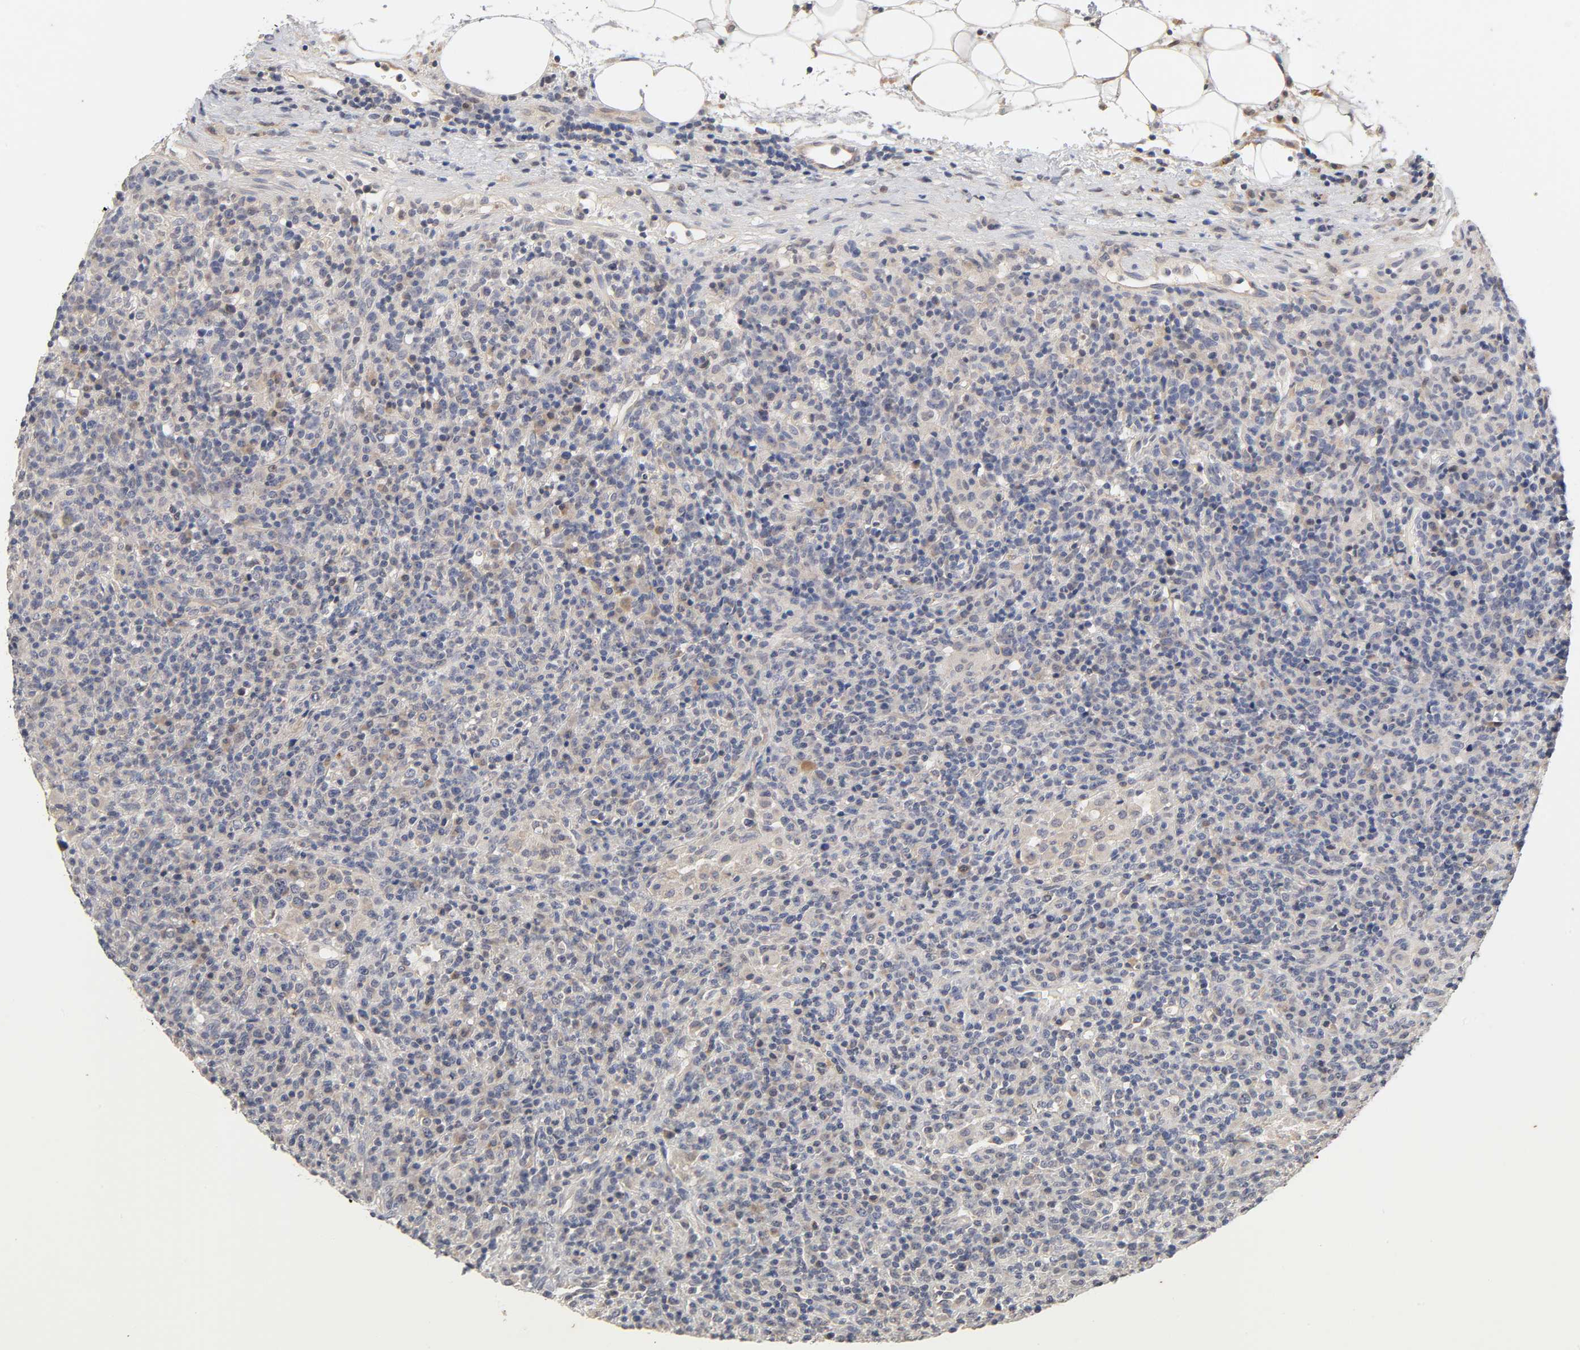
{"staining": {"intensity": "weak", "quantity": "25%-75%", "location": "cytoplasmic/membranous"}, "tissue": "lymphoma", "cell_type": "Tumor cells", "image_type": "cancer", "snomed": [{"axis": "morphology", "description": "Hodgkin's disease, NOS"}, {"axis": "topography", "description": "Lymph node"}], "caption": "Immunohistochemistry (IHC) staining of lymphoma, which demonstrates low levels of weak cytoplasmic/membranous positivity in about 25%-75% of tumor cells indicating weak cytoplasmic/membranous protein positivity. The staining was performed using DAB (brown) for protein detection and nuclei were counterstained in hematoxylin (blue).", "gene": "CXADR", "patient": {"sex": "male", "age": 65}}